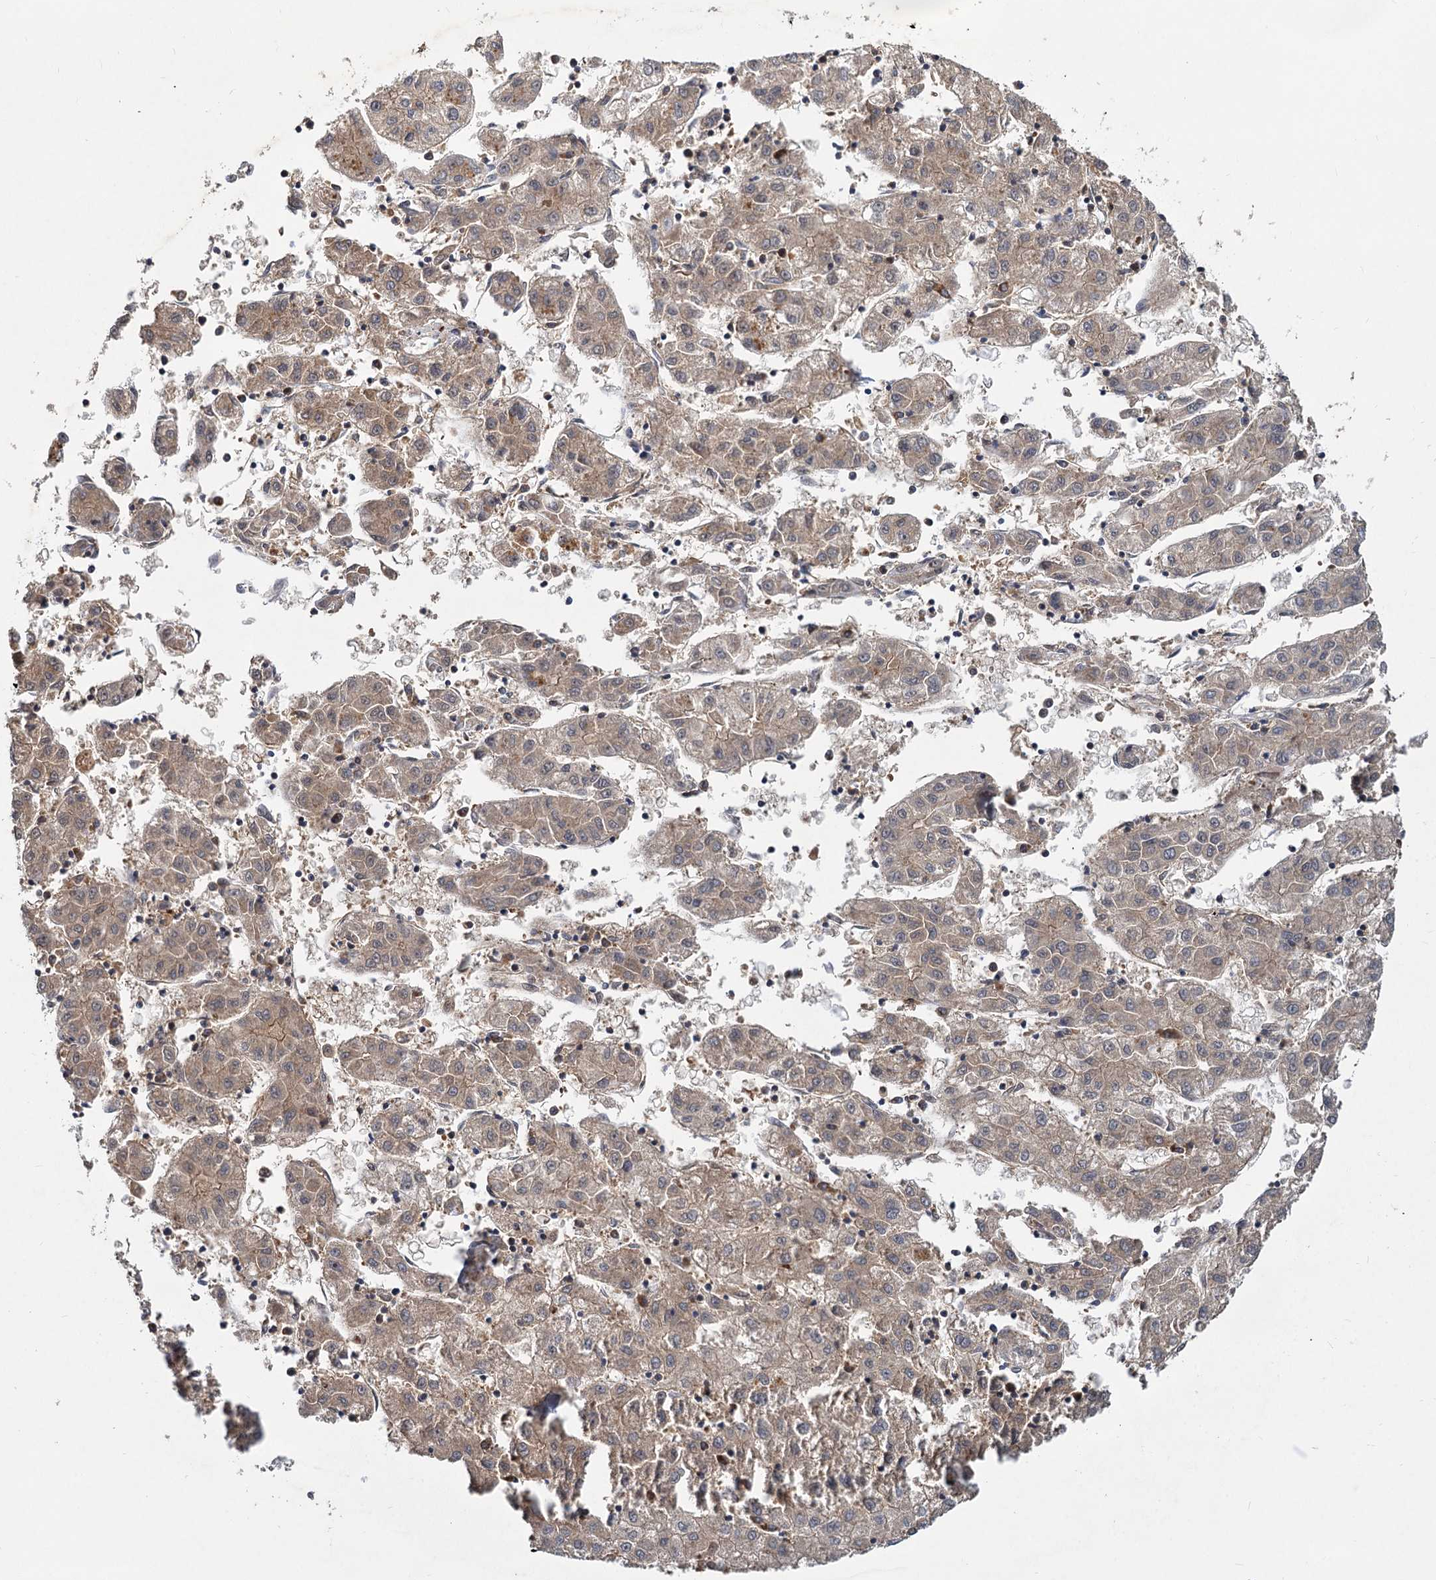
{"staining": {"intensity": "weak", "quantity": ">75%", "location": "cytoplasmic/membranous"}, "tissue": "liver cancer", "cell_type": "Tumor cells", "image_type": "cancer", "snomed": [{"axis": "morphology", "description": "Carcinoma, Hepatocellular, NOS"}, {"axis": "topography", "description": "Liver"}], "caption": "Immunohistochemistry (IHC) of liver cancer (hepatocellular carcinoma) displays low levels of weak cytoplasmic/membranous staining in about >75% of tumor cells.", "gene": "ALKBH7", "patient": {"sex": "male", "age": 72}}